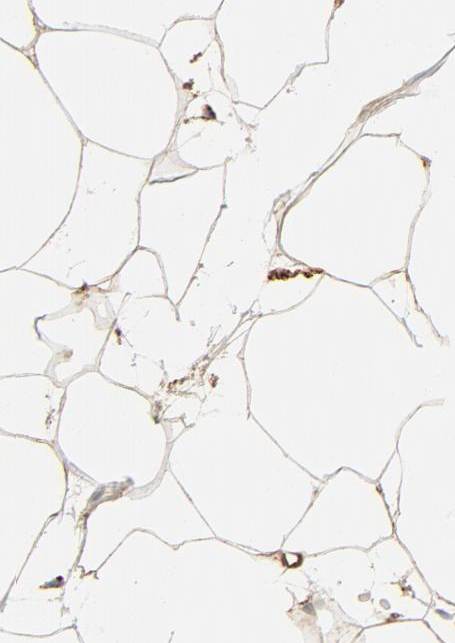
{"staining": {"intensity": "weak", "quantity": "25%-75%", "location": "cytoplasmic/membranous"}, "tissue": "adipose tissue", "cell_type": "Adipocytes", "image_type": "normal", "snomed": [{"axis": "morphology", "description": "Normal tissue, NOS"}, {"axis": "morphology", "description": "Duct carcinoma"}, {"axis": "topography", "description": "Breast"}, {"axis": "topography", "description": "Adipose tissue"}], "caption": "The immunohistochemical stain shows weak cytoplasmic/membranous positivity in adipocytes of normal adipose tissue. Nuclei are stained in blue.", "gene": "MAGEB17", "patient": {"sex": "female", "age": 37}}